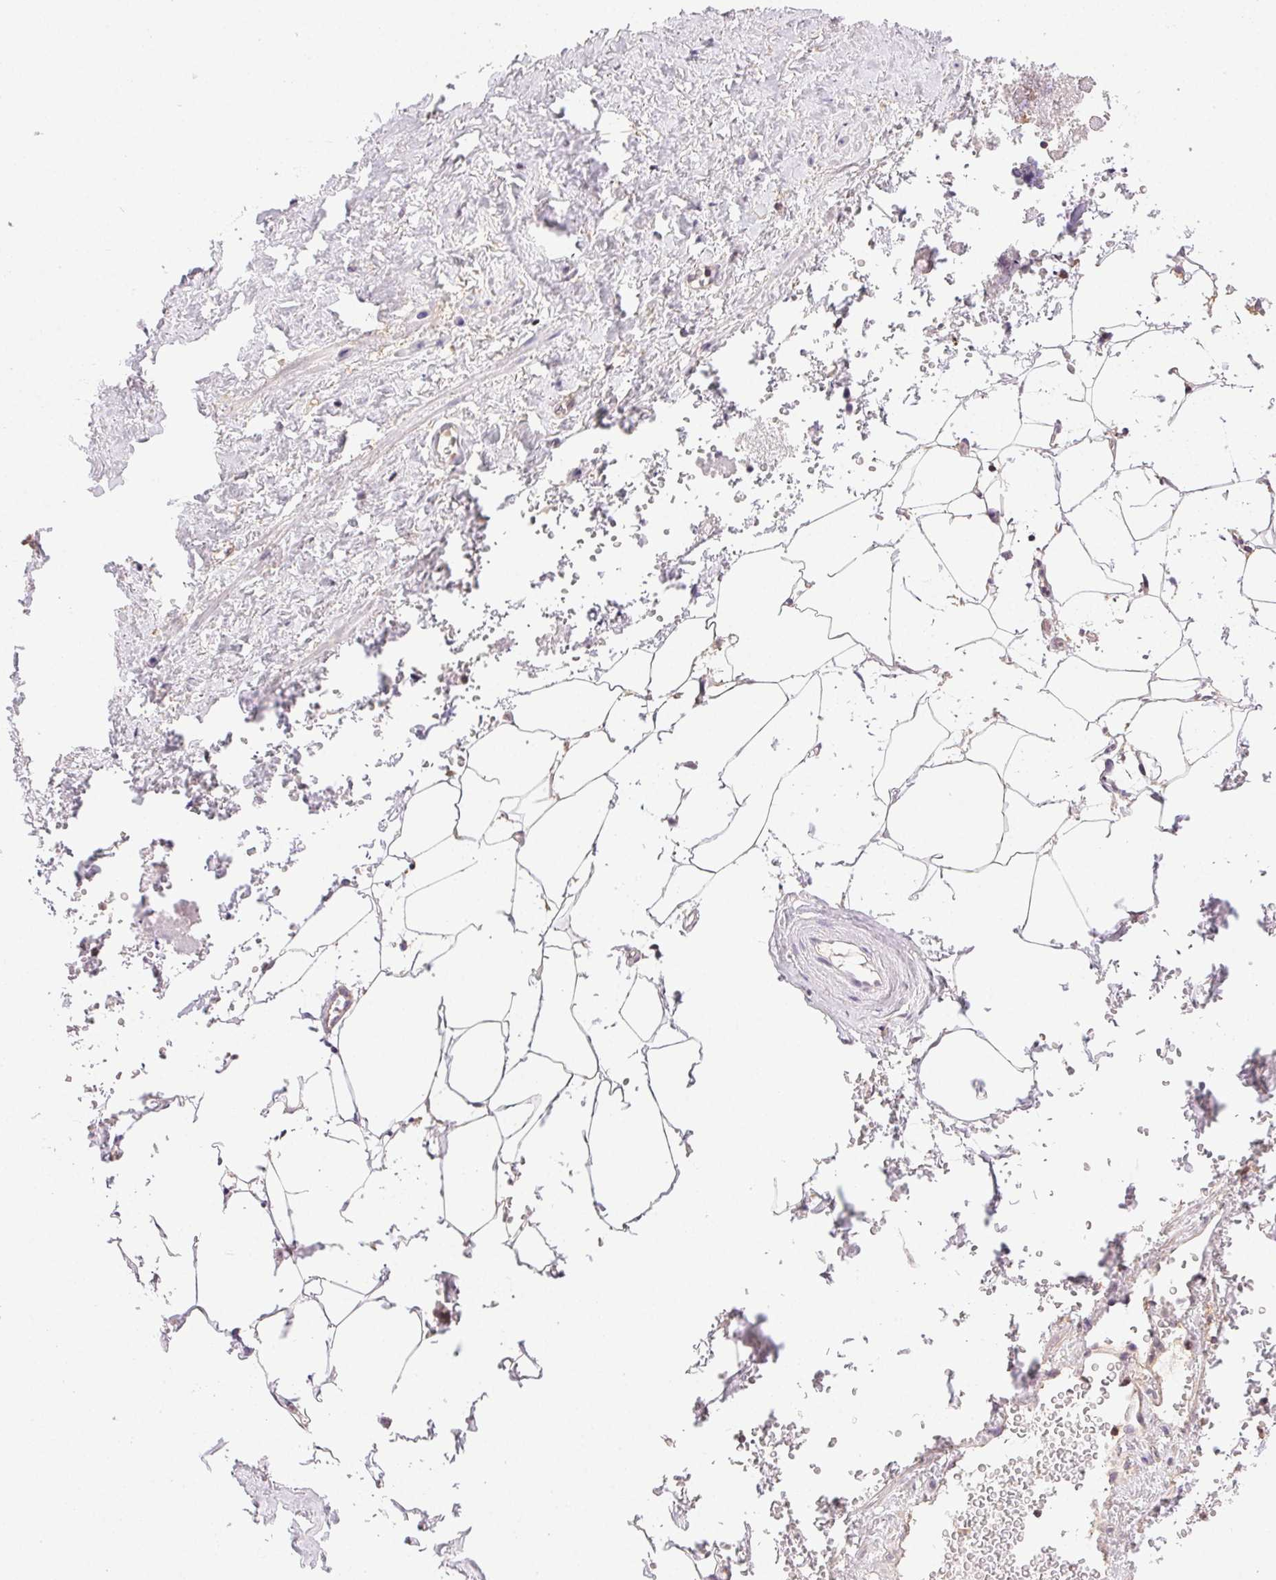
{"staining": {"intensity": "negative", "quantity": "none", "location": "none"}, "tissue": "adipose tissue", "cell_type": "Adipocytes", "image_type": "normal", "snomed": [{"axis": "morphology", "description": "Normal tissue, NOS"}, {"axis": "topography", "description": "Prostate"}, {"axis": "topography", "description": "Peripheral nerve tissue"}], "caption": "An immunohistochemistry micrograph of normal adipose tissue is shown. There is no staining in adipocytes of adipose tissue.", "gene": "GDI1", "patient": {"sex": "male", "age": 55}}